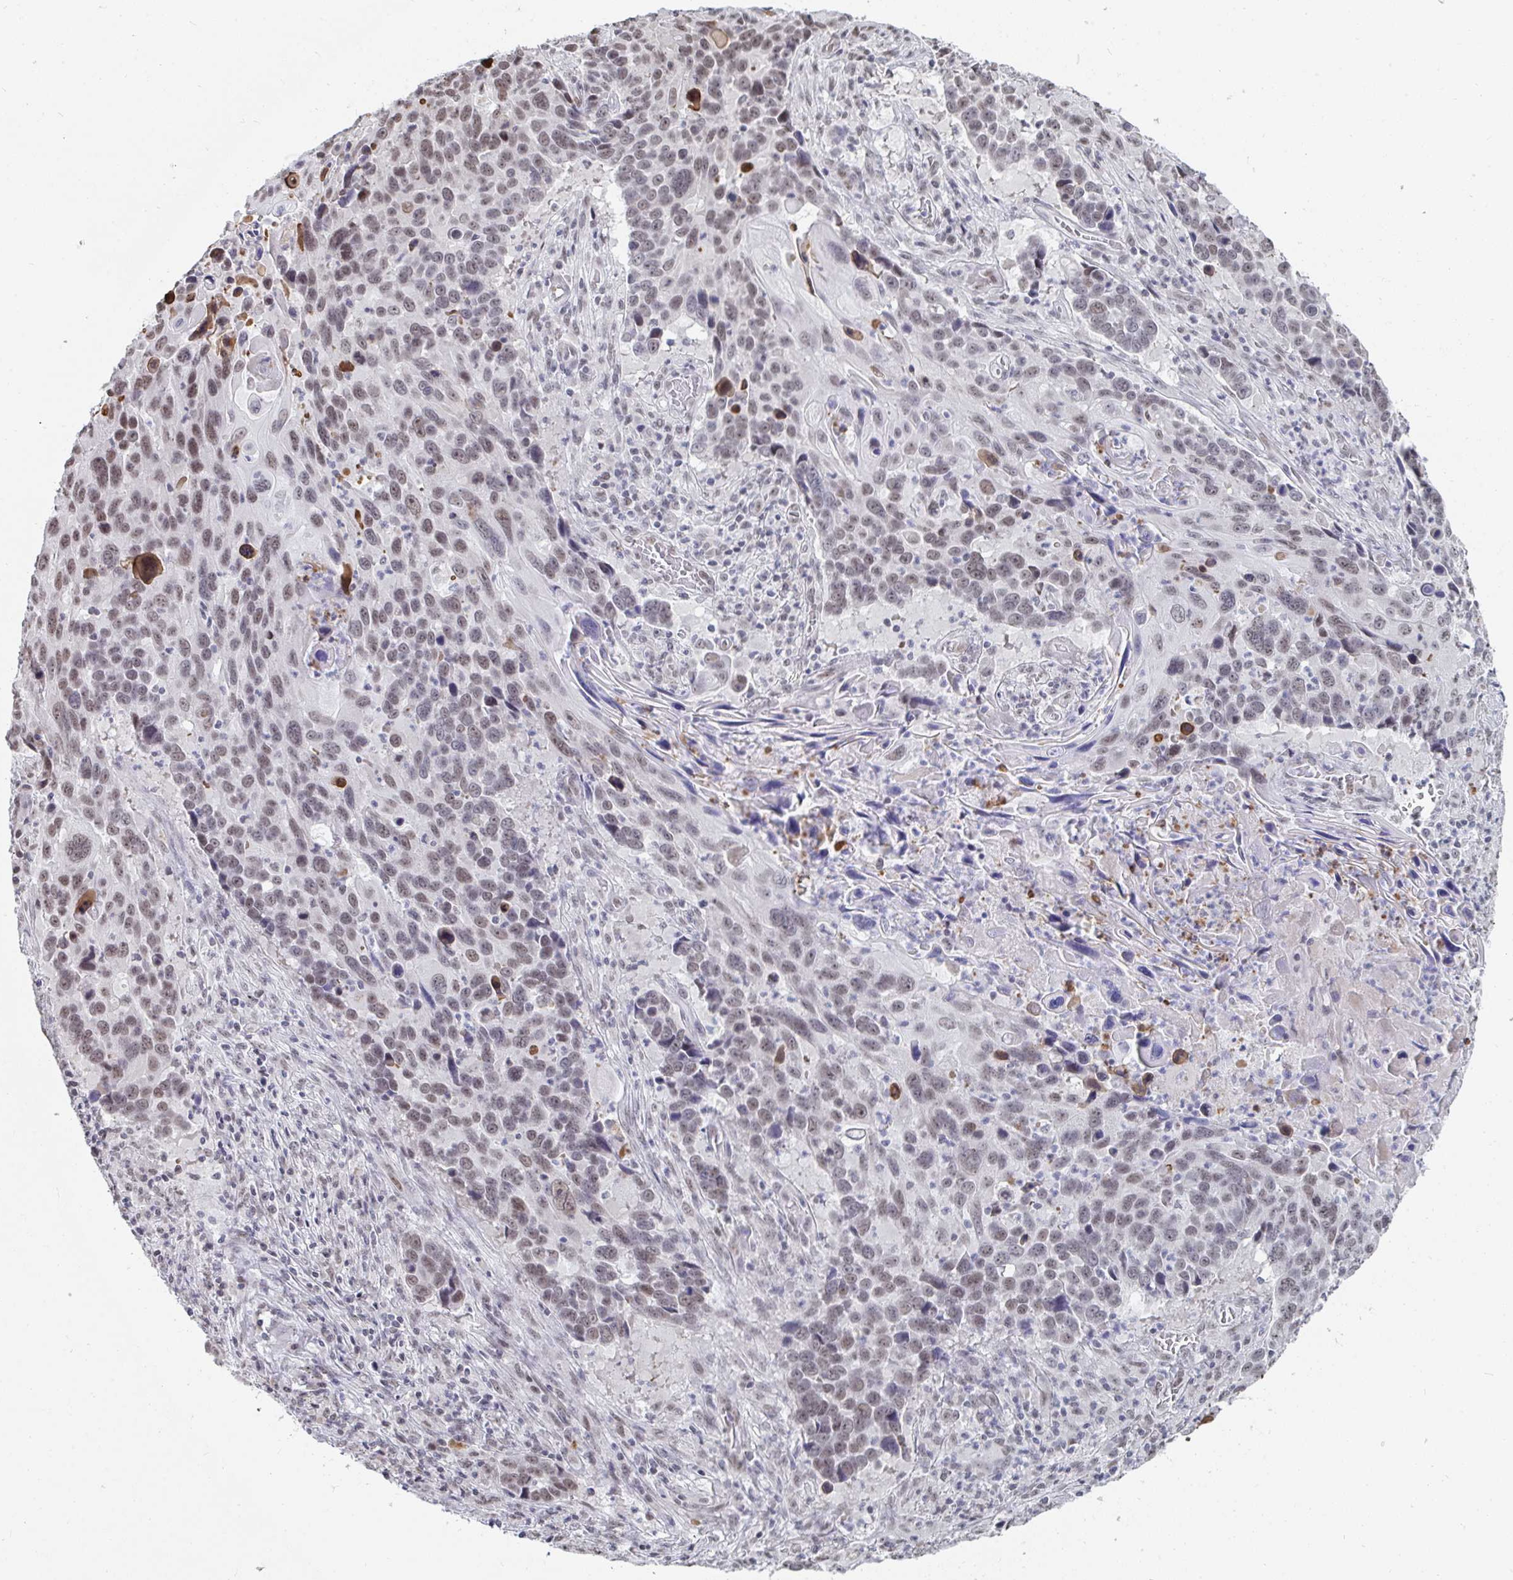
{"staining": {"intensity": "weak", "quantity": ">75%", "location": "nuclear"}, "tissue": "lung cancer", "cell_type": "Tumor cells", "image_type": "cancer", "snomed": [{"axis": "morphology", "description": "Squamous cell carcinoma, NOS"}, {"axis": "topography", "description": "Lung"}], "caption": "Lung squamous cell carcinoma was stained to show a protein in brown. There is low levels of weak nuclear expression in about >75% of tumor cells.", "gene": "TRIP12", "patient": {"sex": "male", "age": 68}}